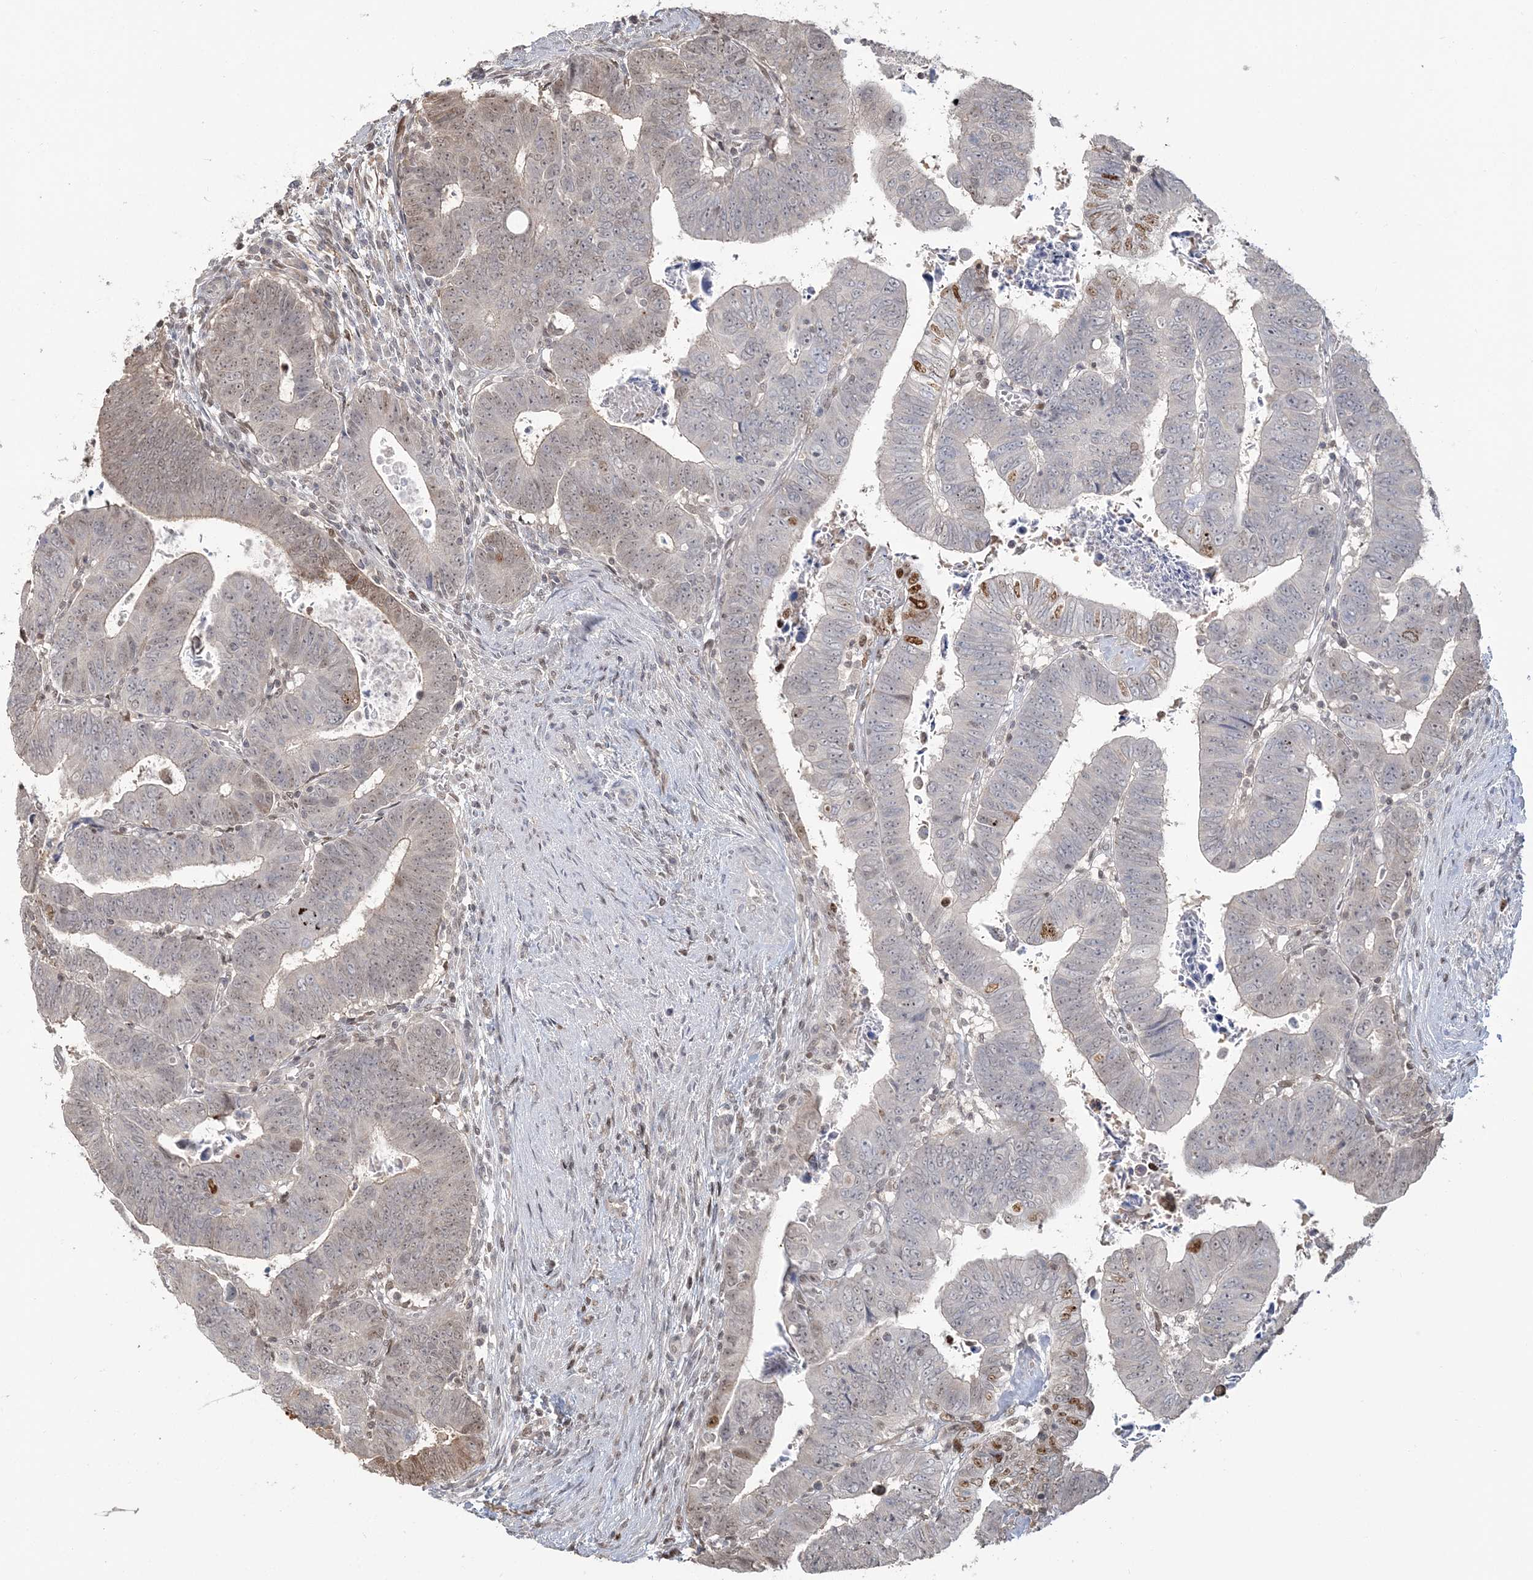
{"staining": {"intensity": "moderate", "quantity": "<25%", "location": "nuclear"}, "tissue": "colorectal cancer", "cell_type": "Tumor cells", "image_type": "cancer", "snomed": [{"axis": "morphology", "description": "Normal tissue, NOS"}, {"axis": "morphology", "description": "Adenocarcinoma, NOS"}, {"axis": "topography", "description": "Rectum"}], "caption": "Human colorectal adenocarcinoma stained for a protein (brown) exhibits moderate nuclear positive staining in approximately <25% of tumor cells.", "gene": "SUMO2", "patient": {"sex": "female", "age": 65}}